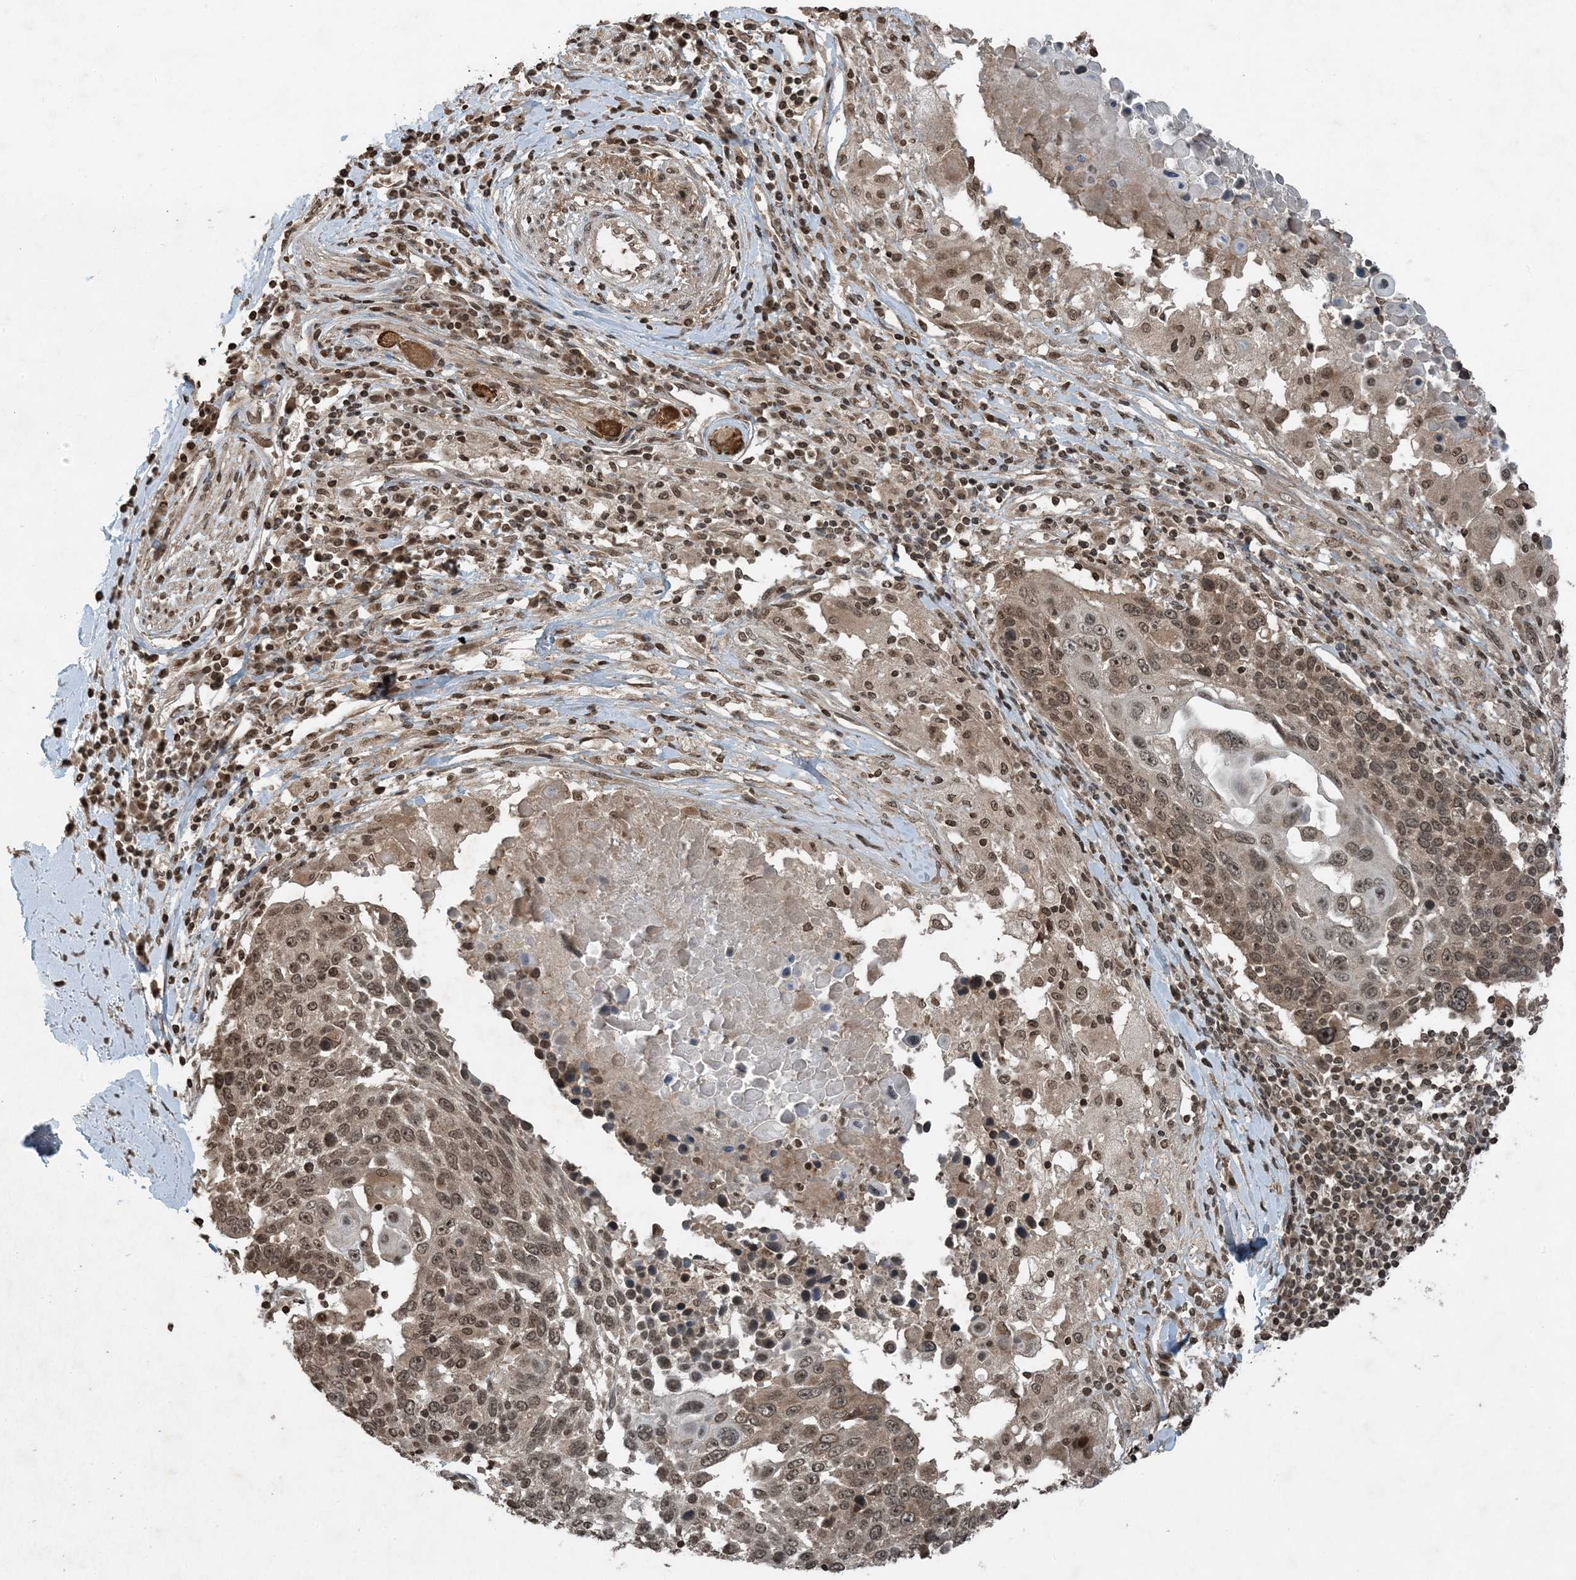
{"staining": {"intensity": "moderate", "quantity": ">75%", "location": "nuclear"}, "tissue": "lung cancer", "cell_type": "Tumor cells", "image_type": "cancer", "snomed": [{"axis": "morphology", "description": "Squamous cell carcinoma, NOS"}, {"axis": "topography", "description": "Lung"}], "caption": "Lung squamous cell carcinoma stained for a protein (brown) reveals moderate nuclear positive staining in approximately >75% of tumor cells.", "gene": "ZFAND2B", "patient": {"sex": "male", "age": 66}}